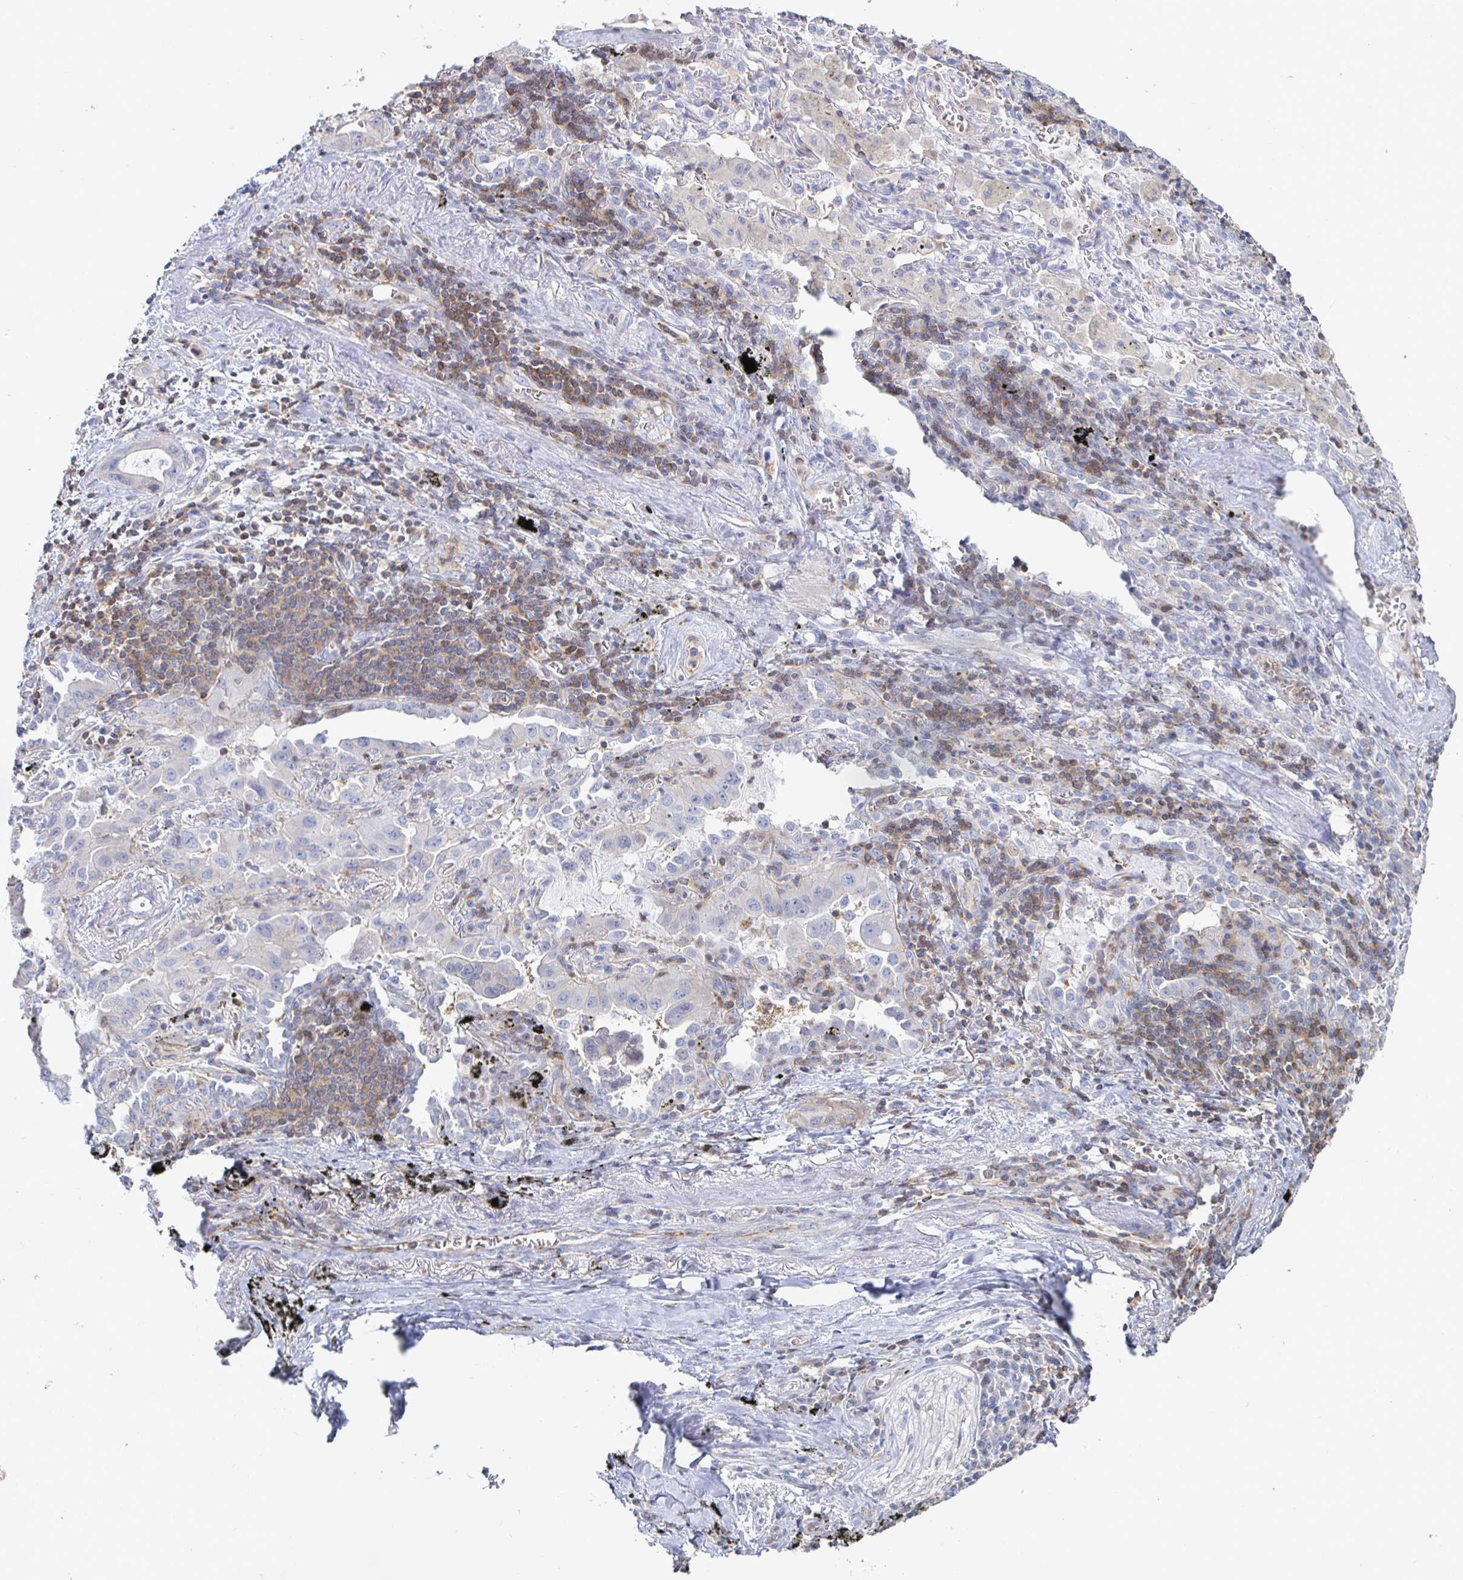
{"staining": {"intensity": "negative", "quantity": "none", "location": "none"}, "tissue": "lung cancer", "cell_type": "Tumor cells", "image_type": "cancer", "snomed": [{"axis": "morphology", "description": "Adenocarcinoma, NOS"}, {"axis": "topography", "description": "Lung"}], "caption": "An image of lung cancer stained for a protein reveals no brown staining in tumor cells.", "gene": "PIK3CD", "patient": {"sex": "male", "age": 65}}